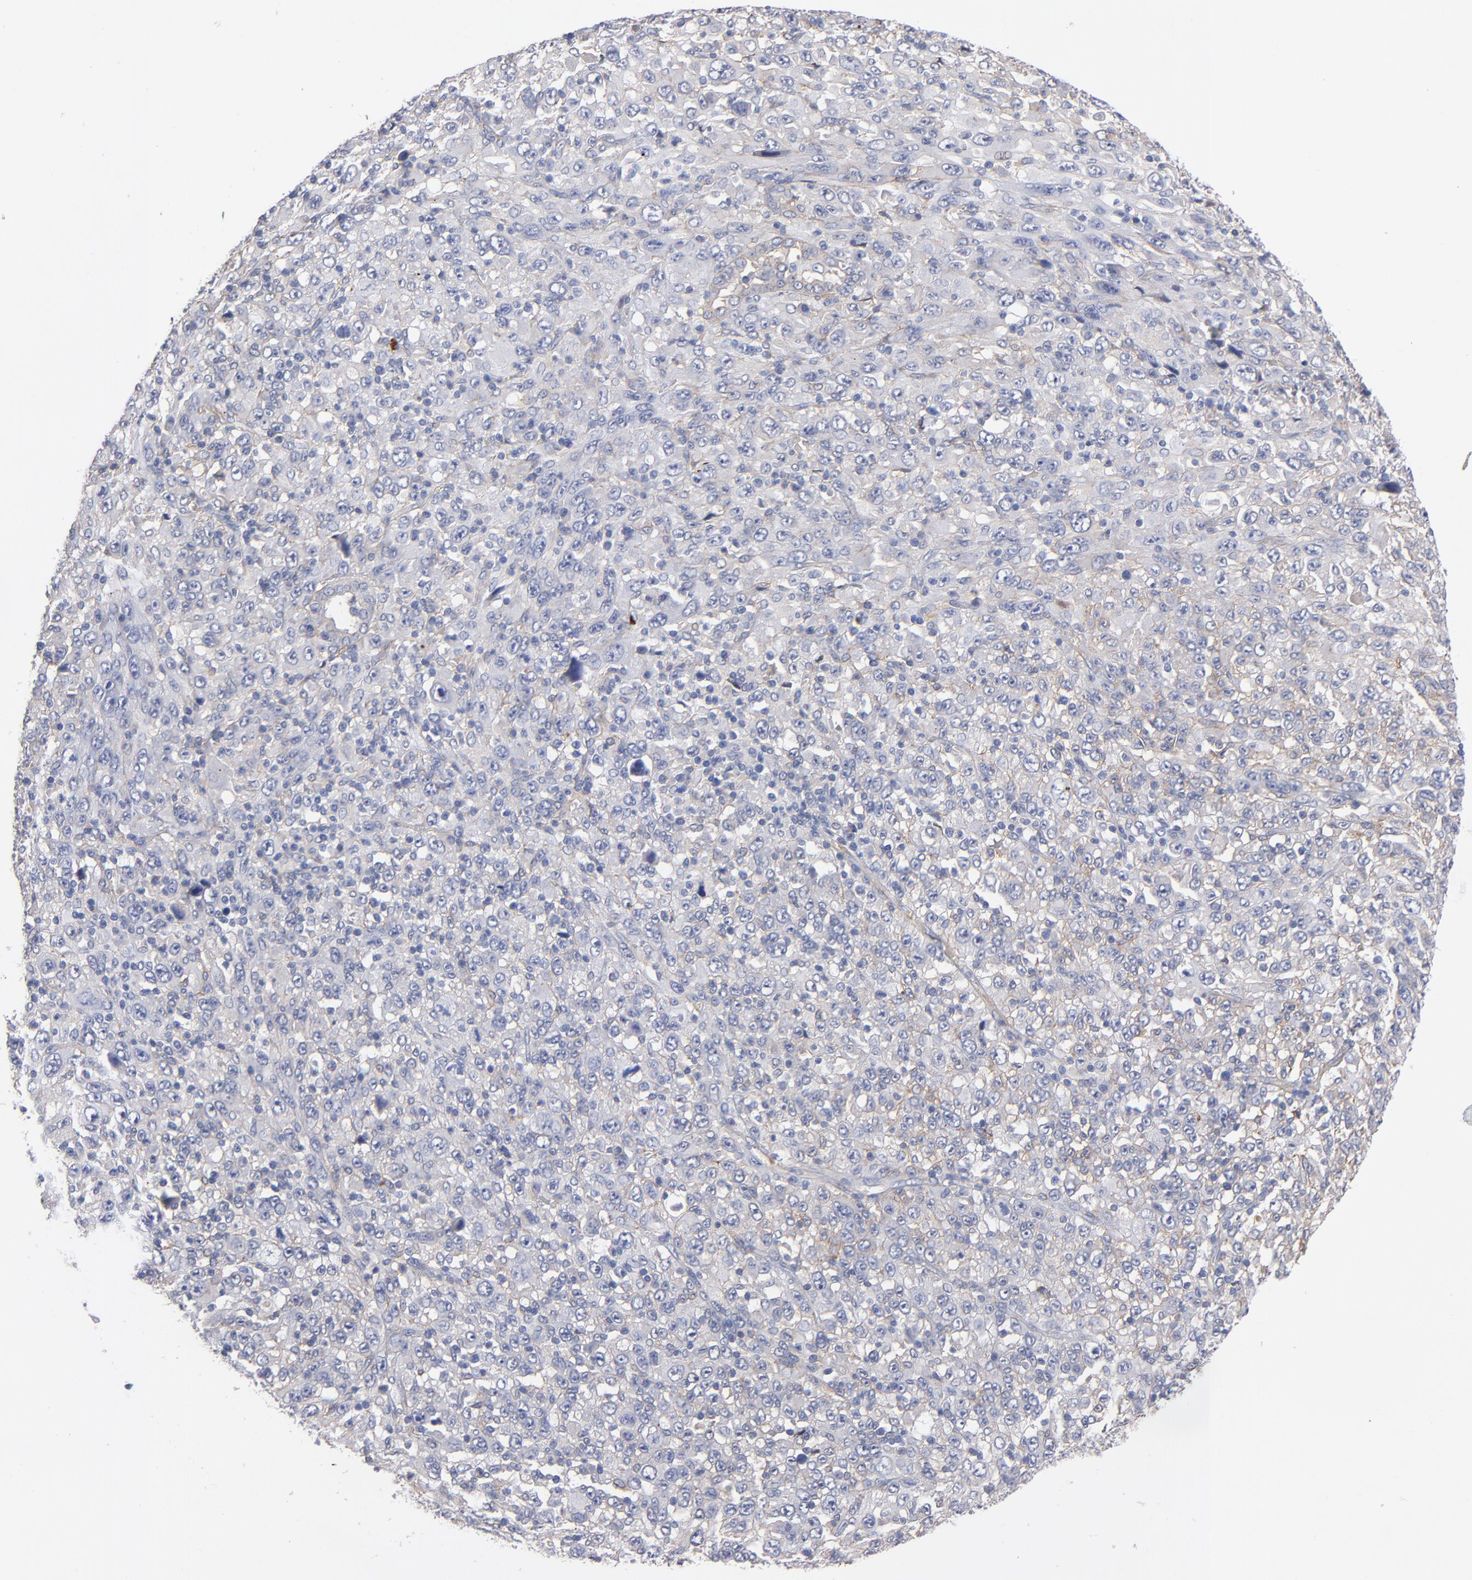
{"staining": {"intensity": "weak", "quantity": "<25%", "location": "cytoplasmic/membranous"}, "tissue": "melanoma", "cell_type": "Tumor cells", "image_type": "cancer", "snomed": [{"axis": "morphology", "description": "Malignant melanoma, Metastatic site"}, {"axis": "topography", "description": "Skin"}], "caption": "High magnification brightfield microscopy of melanoma stained with DAB (brown) and counterstained with hematoxylin (blue): tumor cells show no significant staining.", "gene": "PLSCR4", "patient": {"sex": "female", "age": 56}}